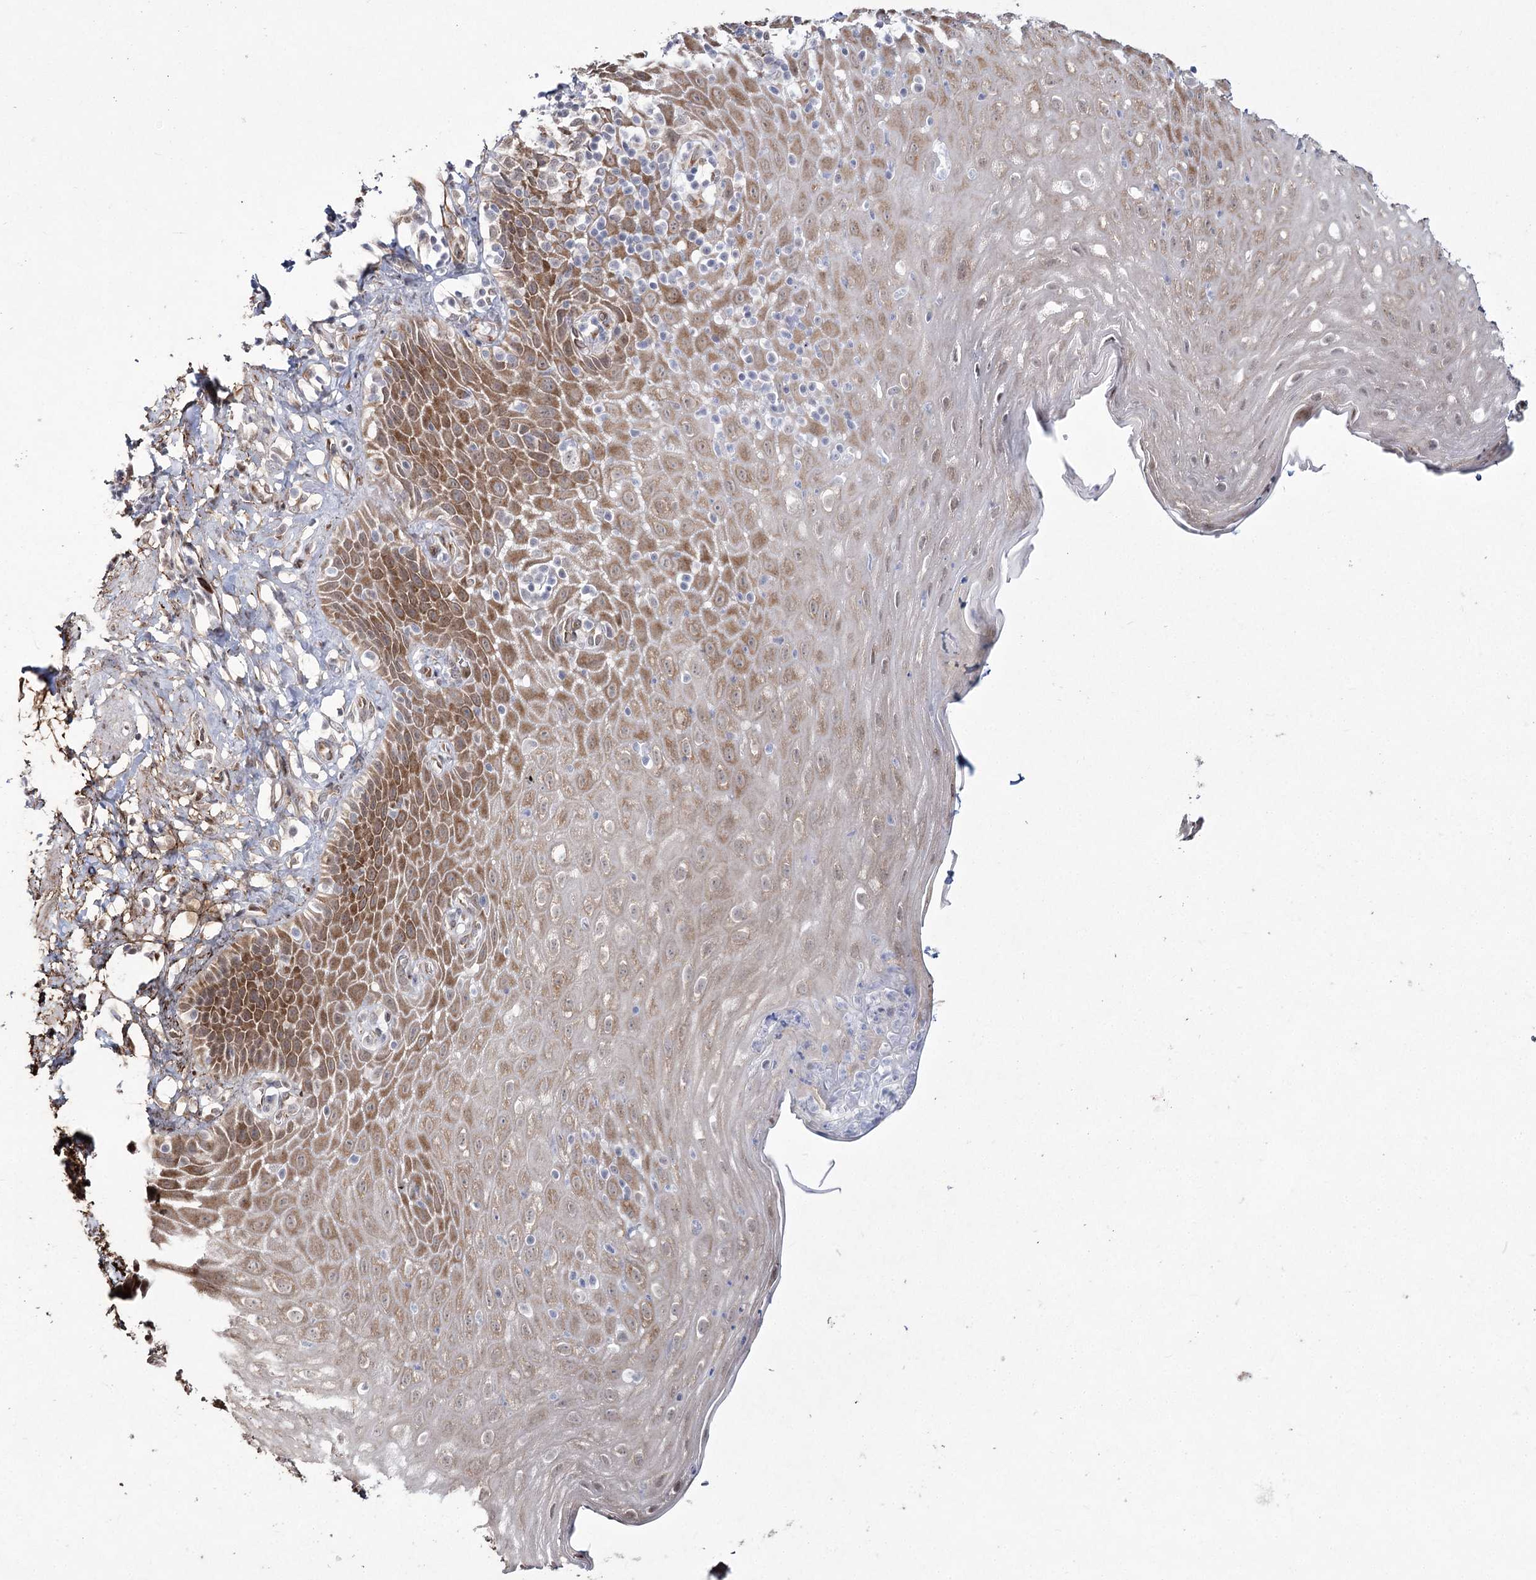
{"staining": {"intensity": "moderate", "quantity": ">75%", "location": "cytoplasmic/membranous"}, "tissue": "esophagus", "cell_type": "Squamous epithelial cells", "image_type": "normal", "snomed": [{"axis": "morphology", "description": "Normal tissue, NOS"}, {"axis": "topography", "description": "Esophagus"}], "caption": "Immunohistochemistry of unremarkable human esophagus reveals medium levels of moderate cytoplasmic/membranous positivity in approximately >75% of squamous epithelial cells.", "gene": "YBX3", "patient": {"sex": "female", "age": 61}}